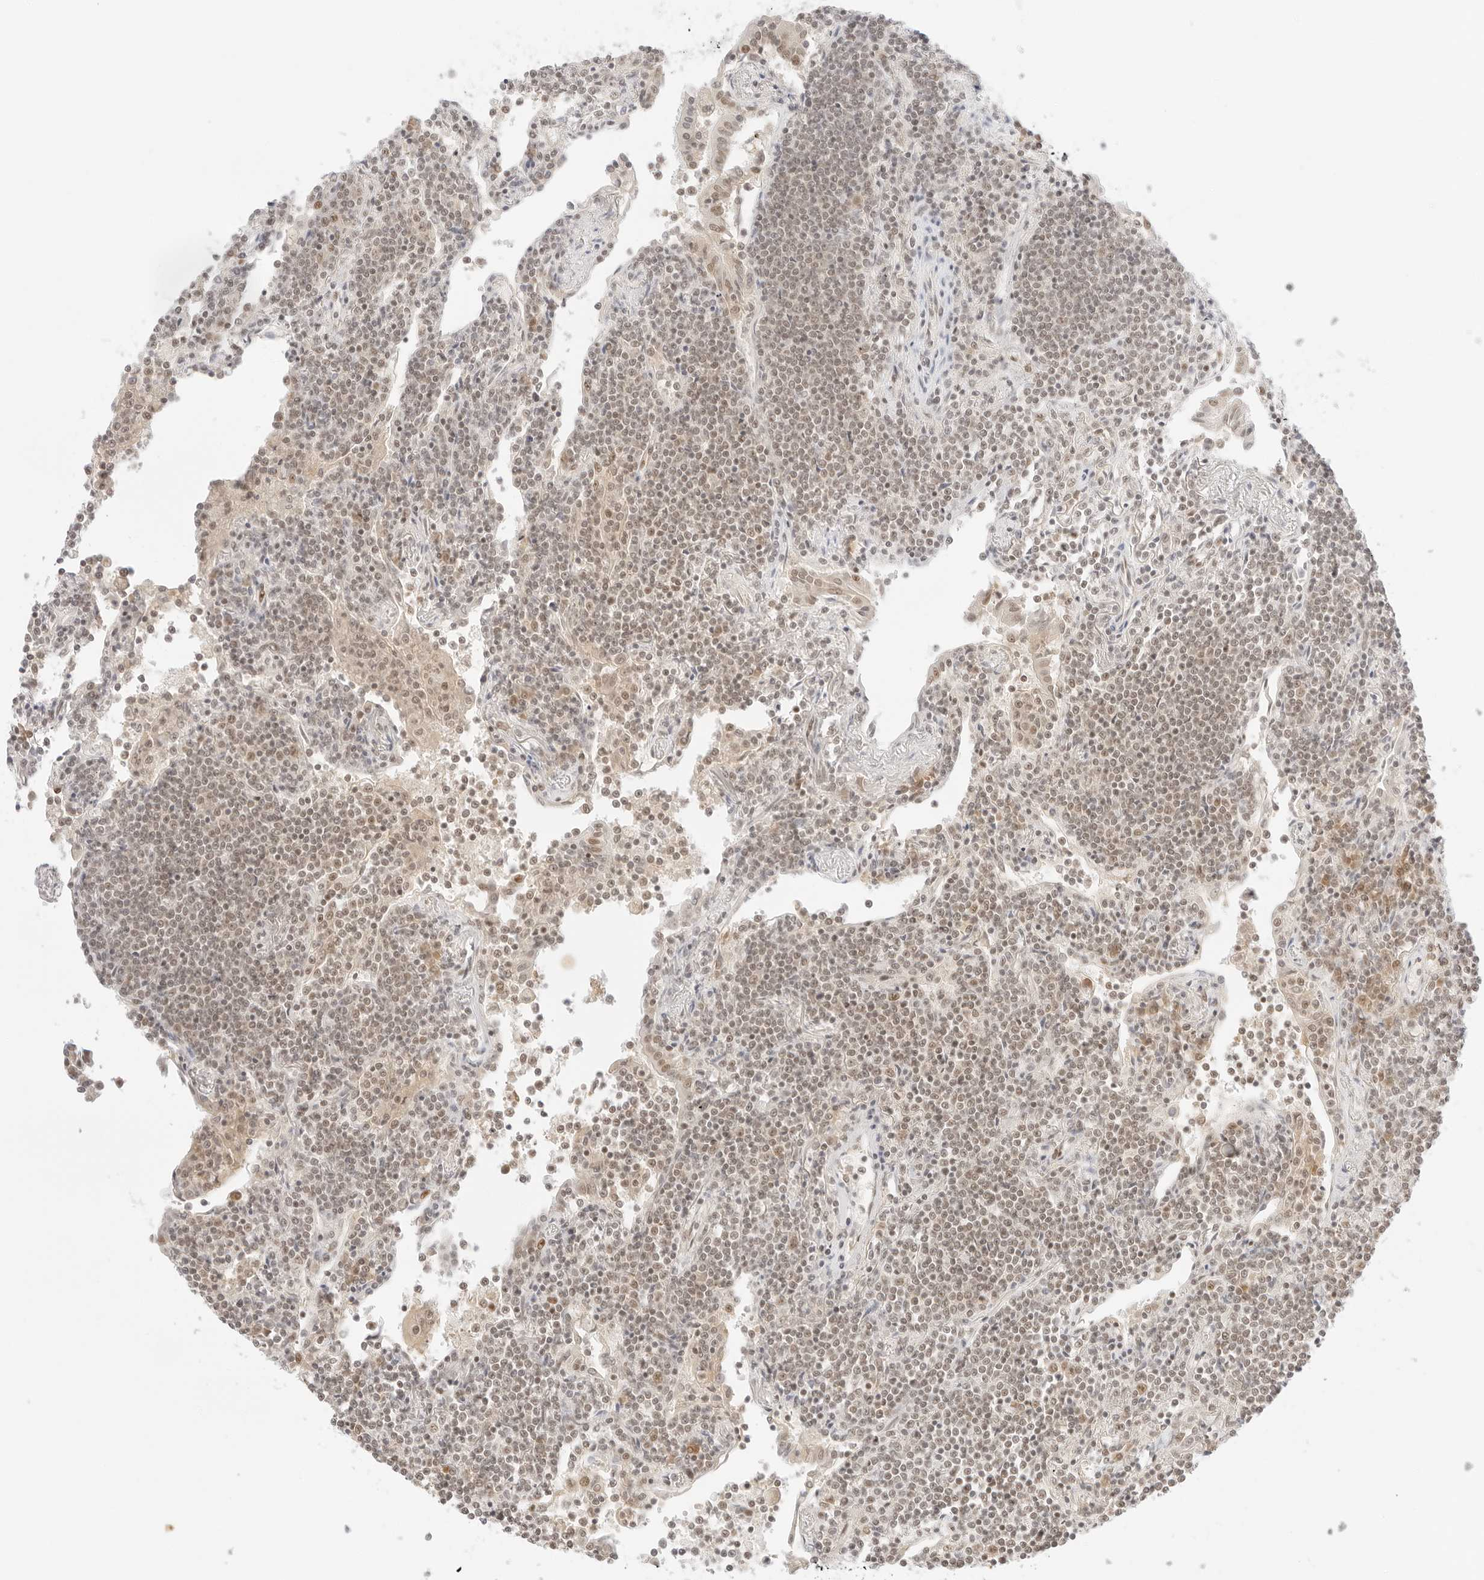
{"staining": {"intensity": "weak", "quantity": "25%-75%", "location": "nuclear"}, "tissue": "lymphoma", "cell_type": "Tumor cells", "image_type": "cancer", "snomed": [{"axis": "morphology", "description": "Malignant lymphoma, non-Hodgkin's type, Low grade"}, {"axis": "topography", "description": "Lung"}], "caption": "Lymphoma stained with DAB immunohistochemistry reveals low levels of weak nuclear staining in about 25%-75% of tumor cells.", "gene": "ITGA6", "patient": {"sex": "female", "age": 71}}